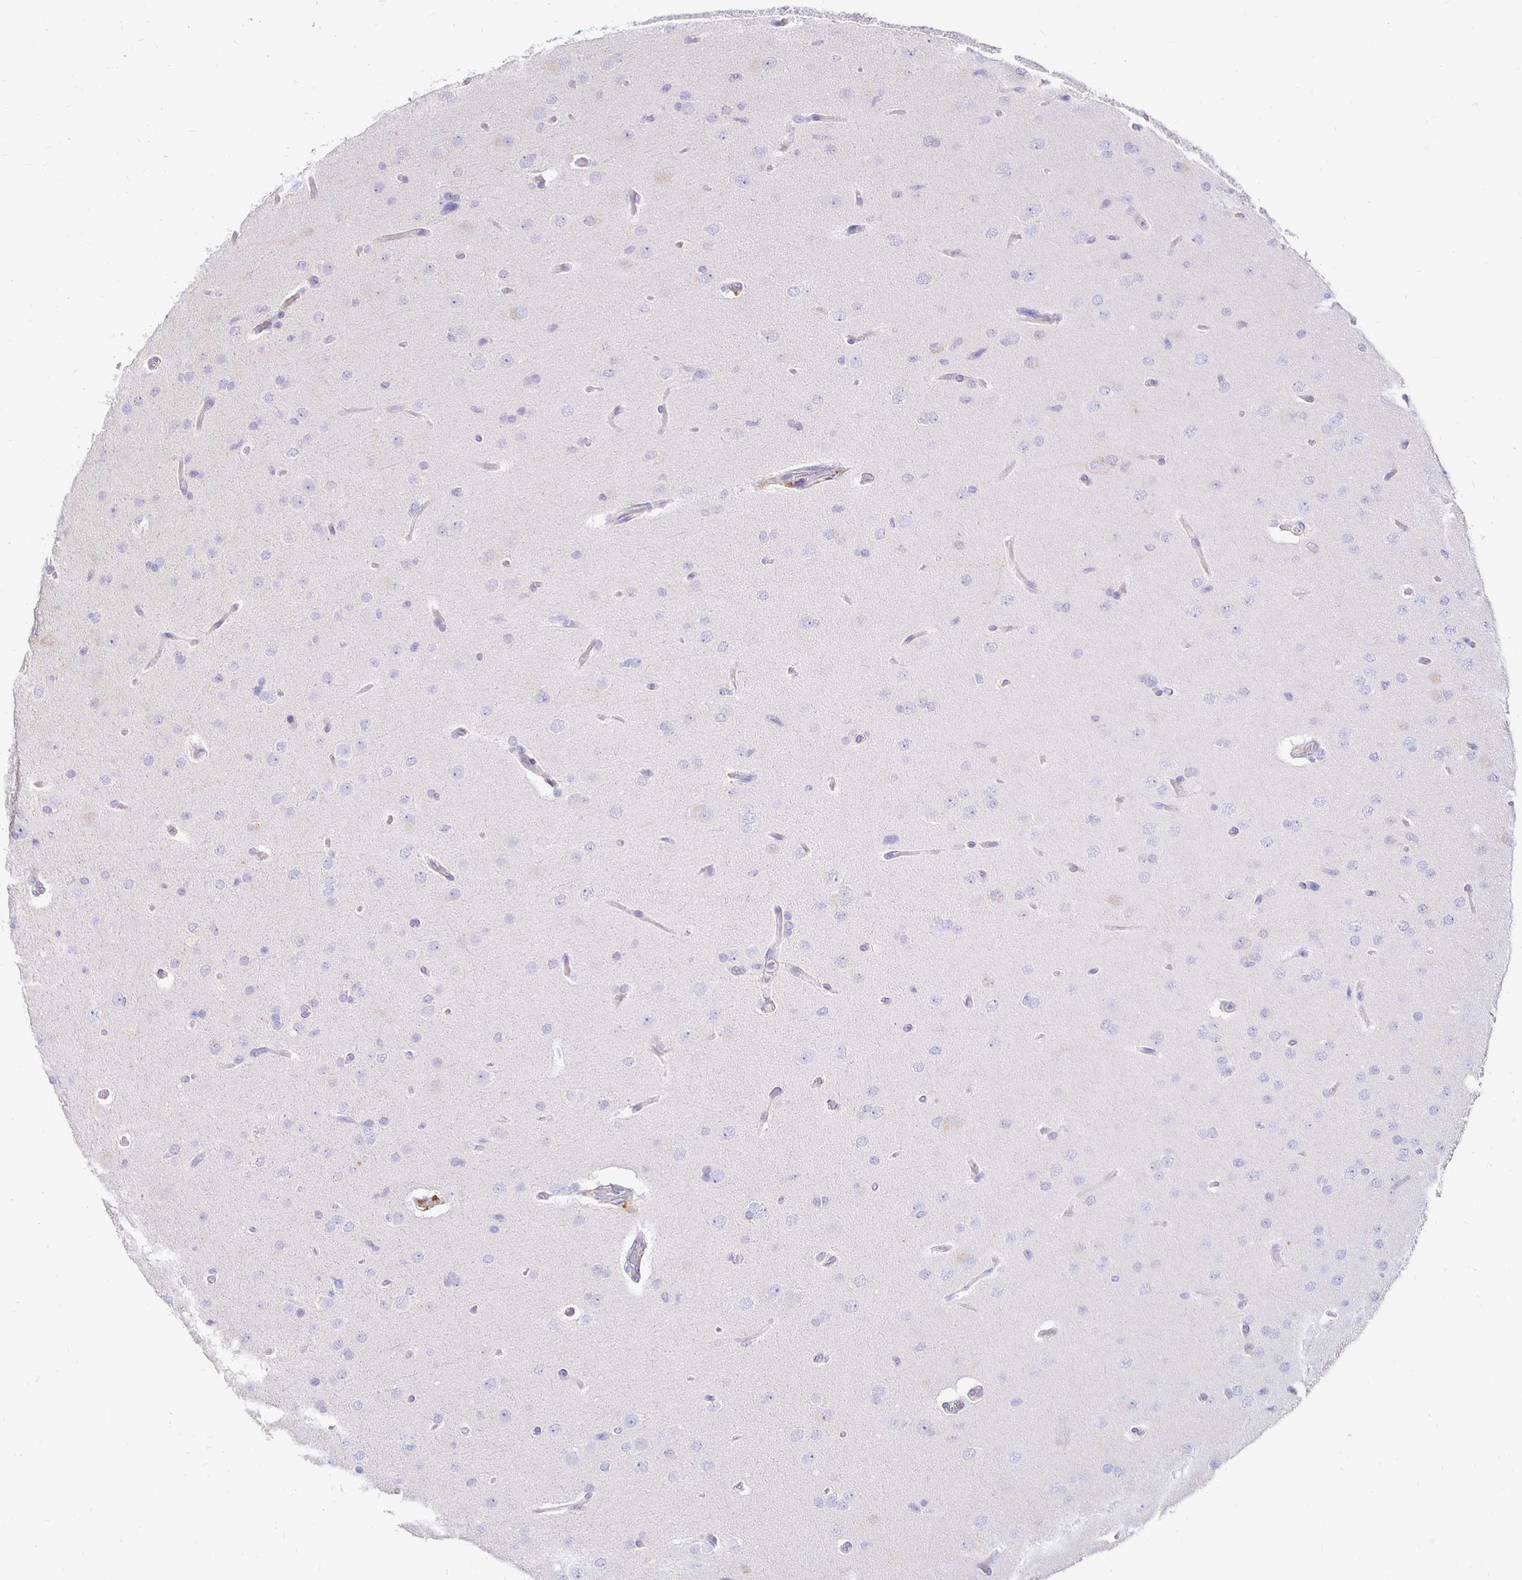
{"staining": {"intensity": "negative", "quantity": "none", "location": "none"}, "tissue": "glioma", "cell_type": "Tumor cells", "image_type": "cancer", "snomed": [{"axis": "morphology", "description": "Glioma, malignant, High grade"}, {"axis": "topography", "description": "Brain"}], "caption": "This is an immunohistochemistry (IHC) histopathology image of human glioma. There is no positivity in tumor cells.", "gene": "PALM2AKAP2", "patient": {"sex": "male", "age": 53}}